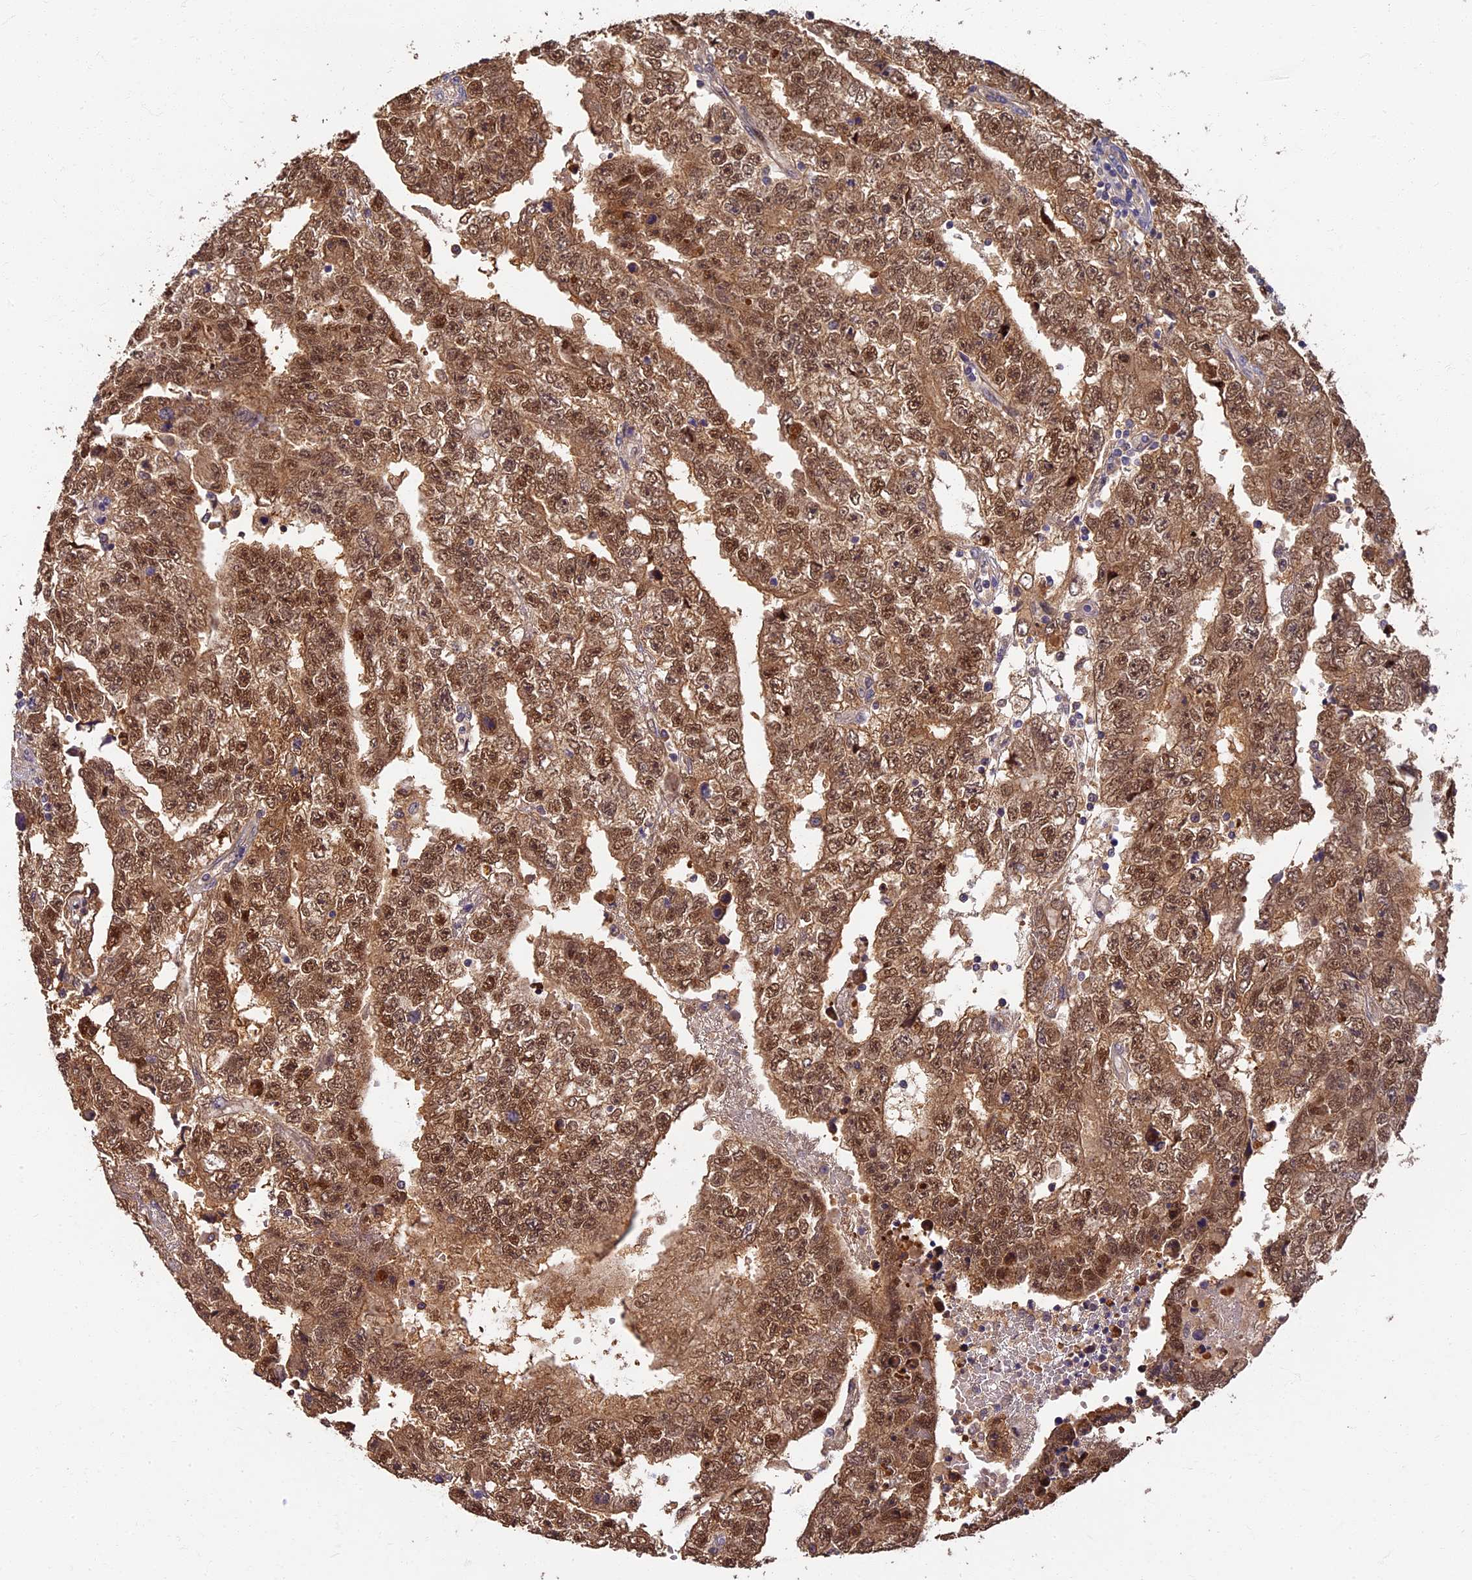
{"staining": {"intensity": "moderate", "quantity": ">75%", "location": "cytoplasmic/membranous,nuclear"}, "tissue": "testis cancer", "cell_type": "Tumor cells", "image_type": "cancer", "snomed": [{"axis": "morphology", "description": "Carcinoma, Embryonal, NOS"}, {"axis": "topography", "description": "Testis"}], "caption": "High-power microscopy captured an IHC micrograph of embryonal carcinoma (testis), revealing moderate cytoplasmic/membranous and nuclear positivity in approximately >75% of tumor cells. (DAB IHC with brightfield microscopy, high magnification).", "gene": "RSPH3", "patient": {"sex": "male", "age": 25}}